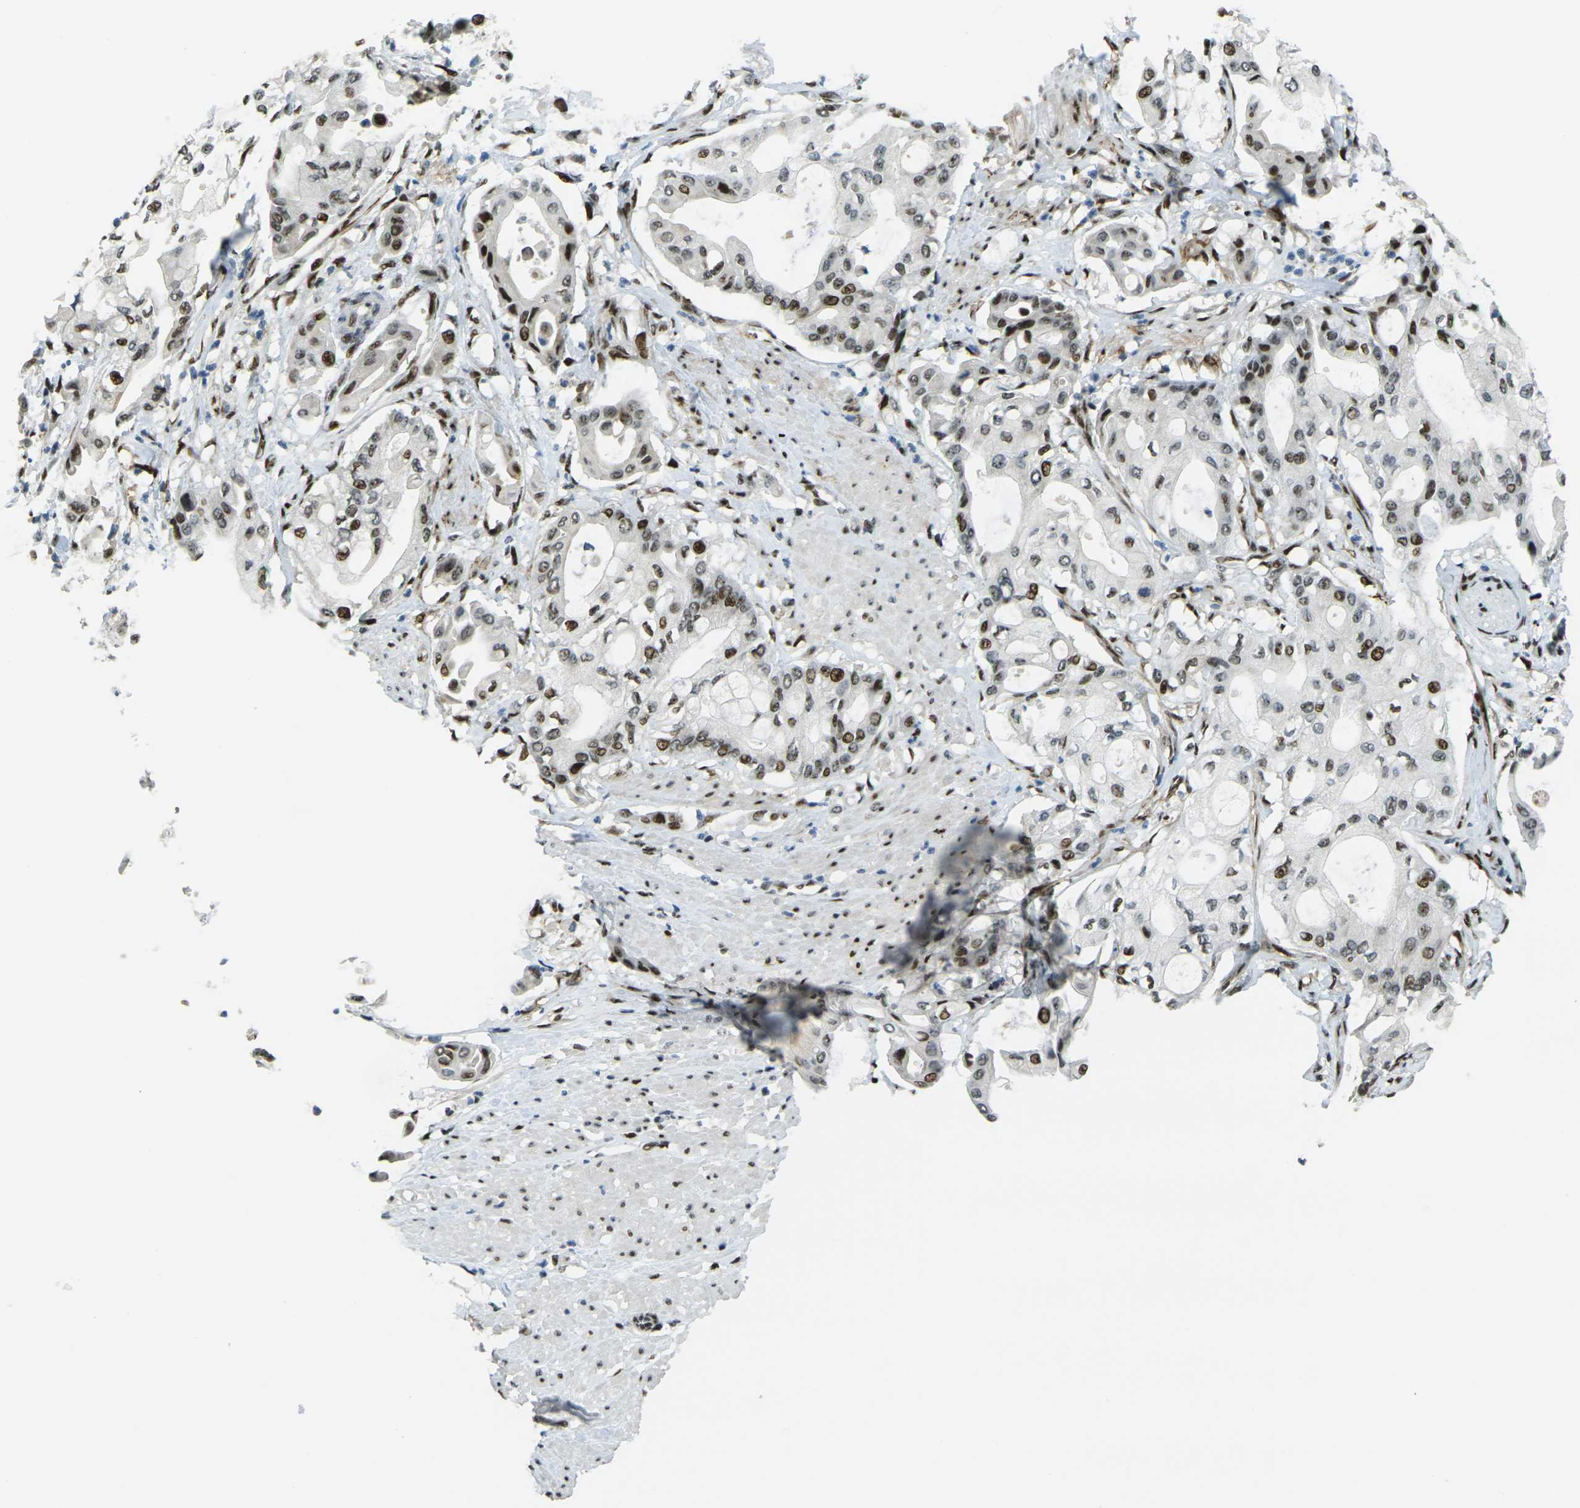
{"staining": {"intensity": "moderate", "quantity": ">75%", "location": "nuclear"}, "tissue": "pancreatic cancer", "cell_type": "Tumor cells", "image_type": "cancer", "snomed": [{"axis": "morphology", "description": "Adenocarcinoma, NOS"}, {"axis": "morphology", "description": "Adenocarcinoma, metastatic, NOS"}, {"axis": "topography", "description": "Lymph node"}, {"axis": "topography", "description": "Pancreas"}, {"axis": "topography", "description": "Duodenum"}], "caption": "An immunohistochemistry (IHC) micrograph of neoplastic tissue is shown. Protein staining in brown labels moderate nuclear positivity in pancreatic cancer (adenocarcinoma) within tumor cells.", "gene": "UBE2C", "patient": {"sex": "female", "age": 64}}